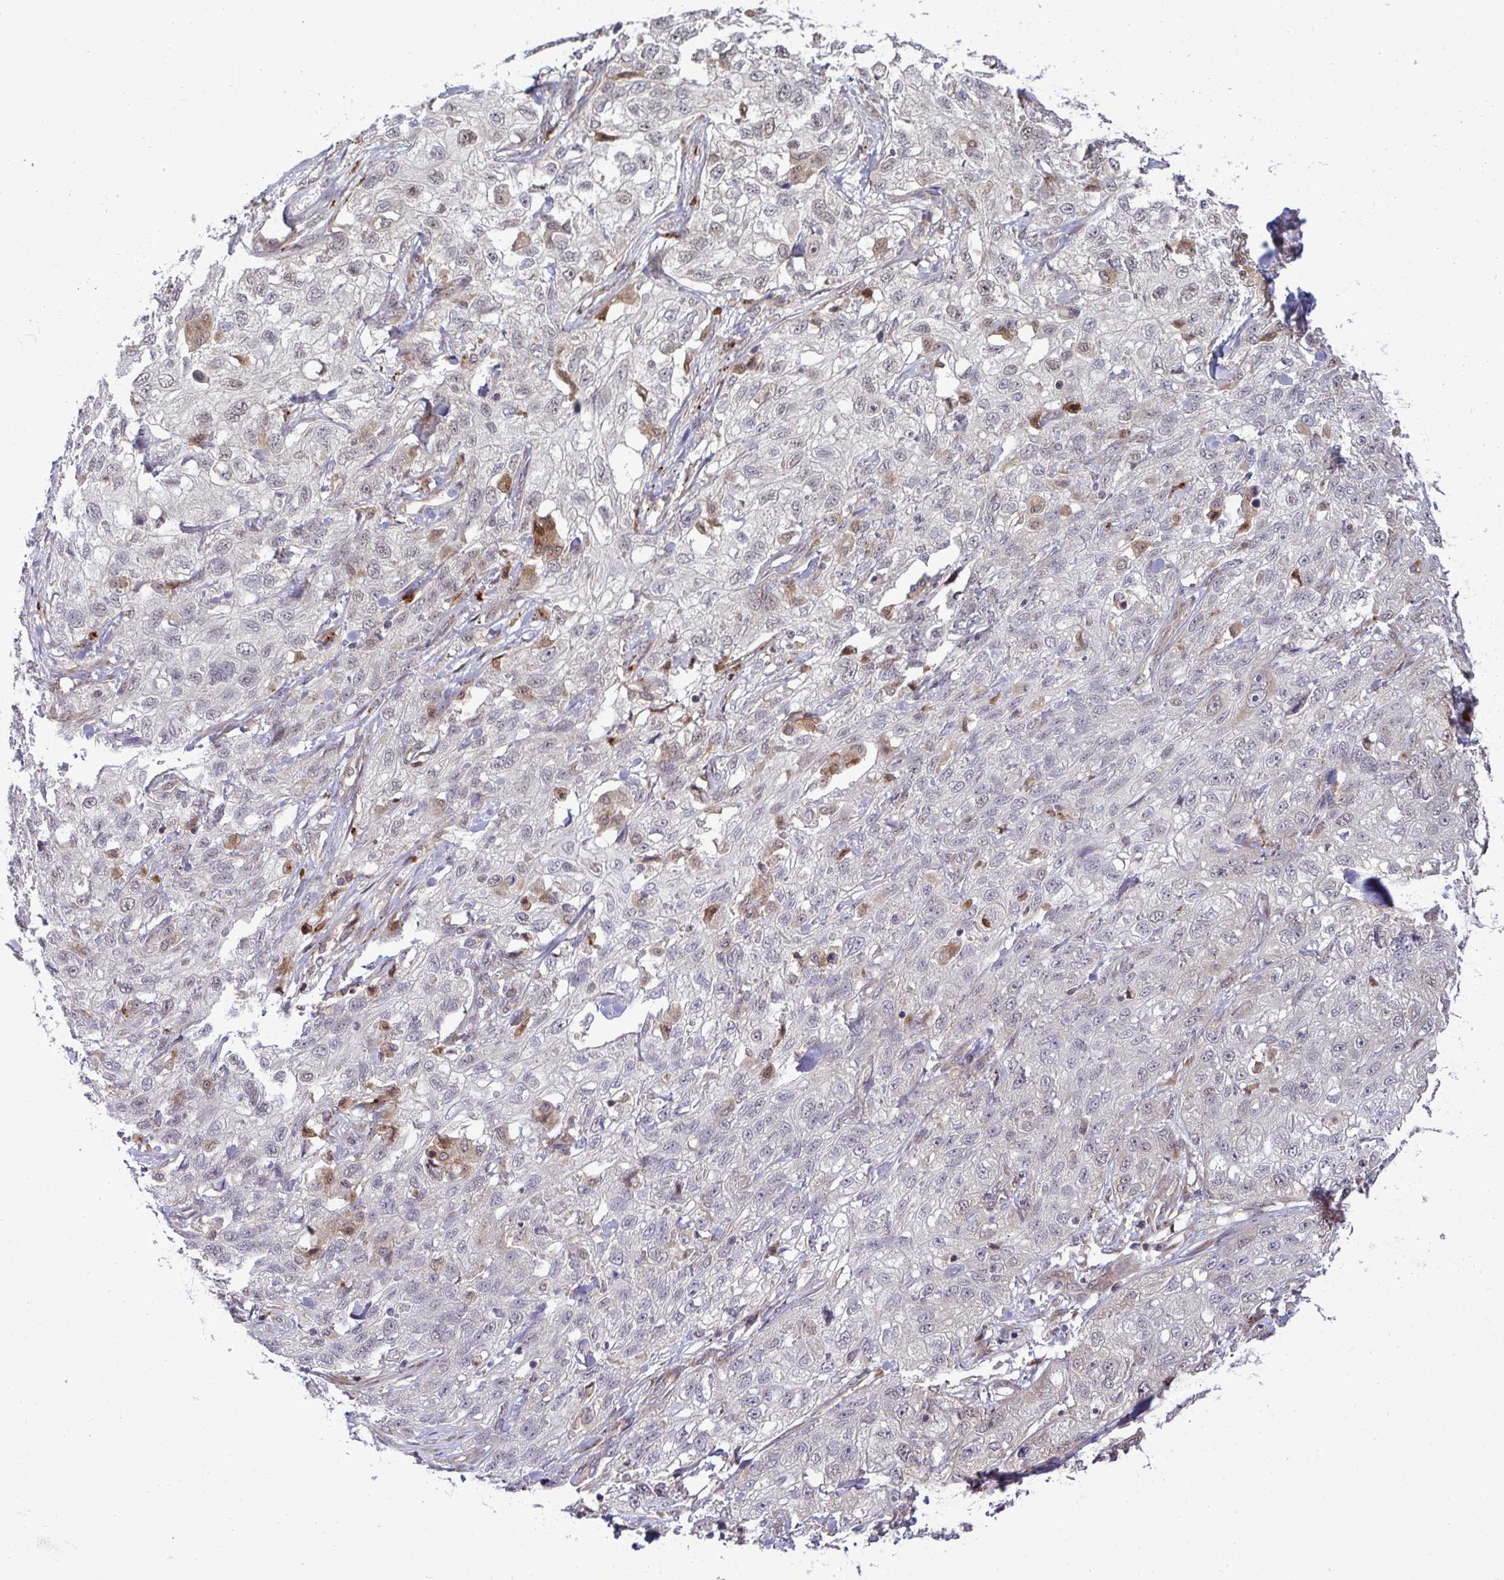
{"staining": {"intensity": "negative", "quantity": "none", "location": "none"}, "tissue": "skin cancer", "cell_type": "Tumor cells", "image_type": "cancer", "snomed": [{"axis": "morphology", "description": "Squamous cell carcinoma, NOS"}, {"axis": "topography", "description": "Skin"}, {"axis": "topography", "description": "Vulva"}], "caption": "This is an immunohistochemistry (IHC) photomicrograph of human skin cancer. There is no staining in tumor cells.", "gene": "TRIM44", "patient": {"sex": "female", "age": 86}}